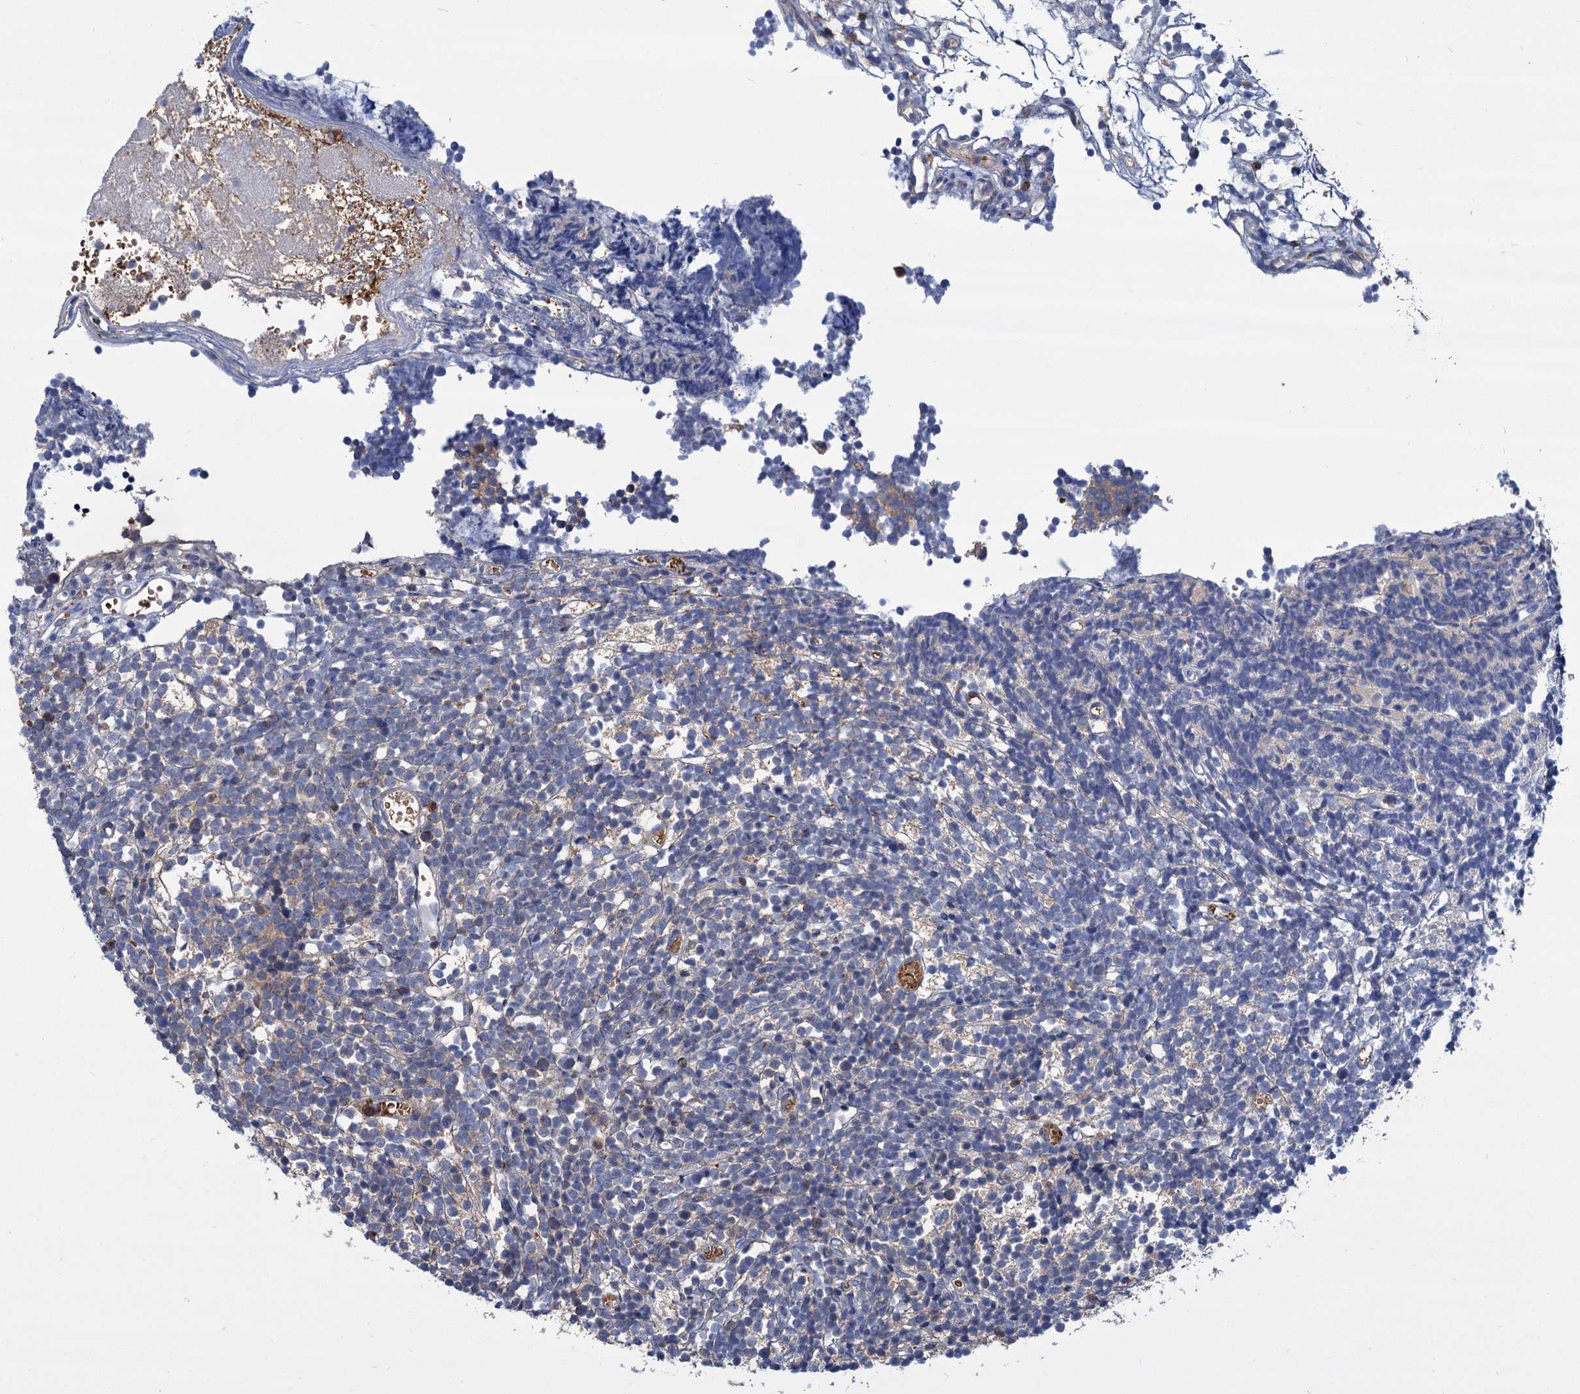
{"staining": {"intensity": "negative", "quantity": "none", "location": "none"}, "tissue": "glioma", "cell_type": "Tumor cells", "image_type": "cancer", "snomed": [{"axis": "morphology", "description": "Glioma, malignant, Low grade"}, {"axis": "topography", "description": "Brain"}], "caption": "Image shows no significant protein positivity in tumor cells of malignant glioma (low-grade).", "gene": "GCLC", "patient": {"sex": "female", "age": 1}}